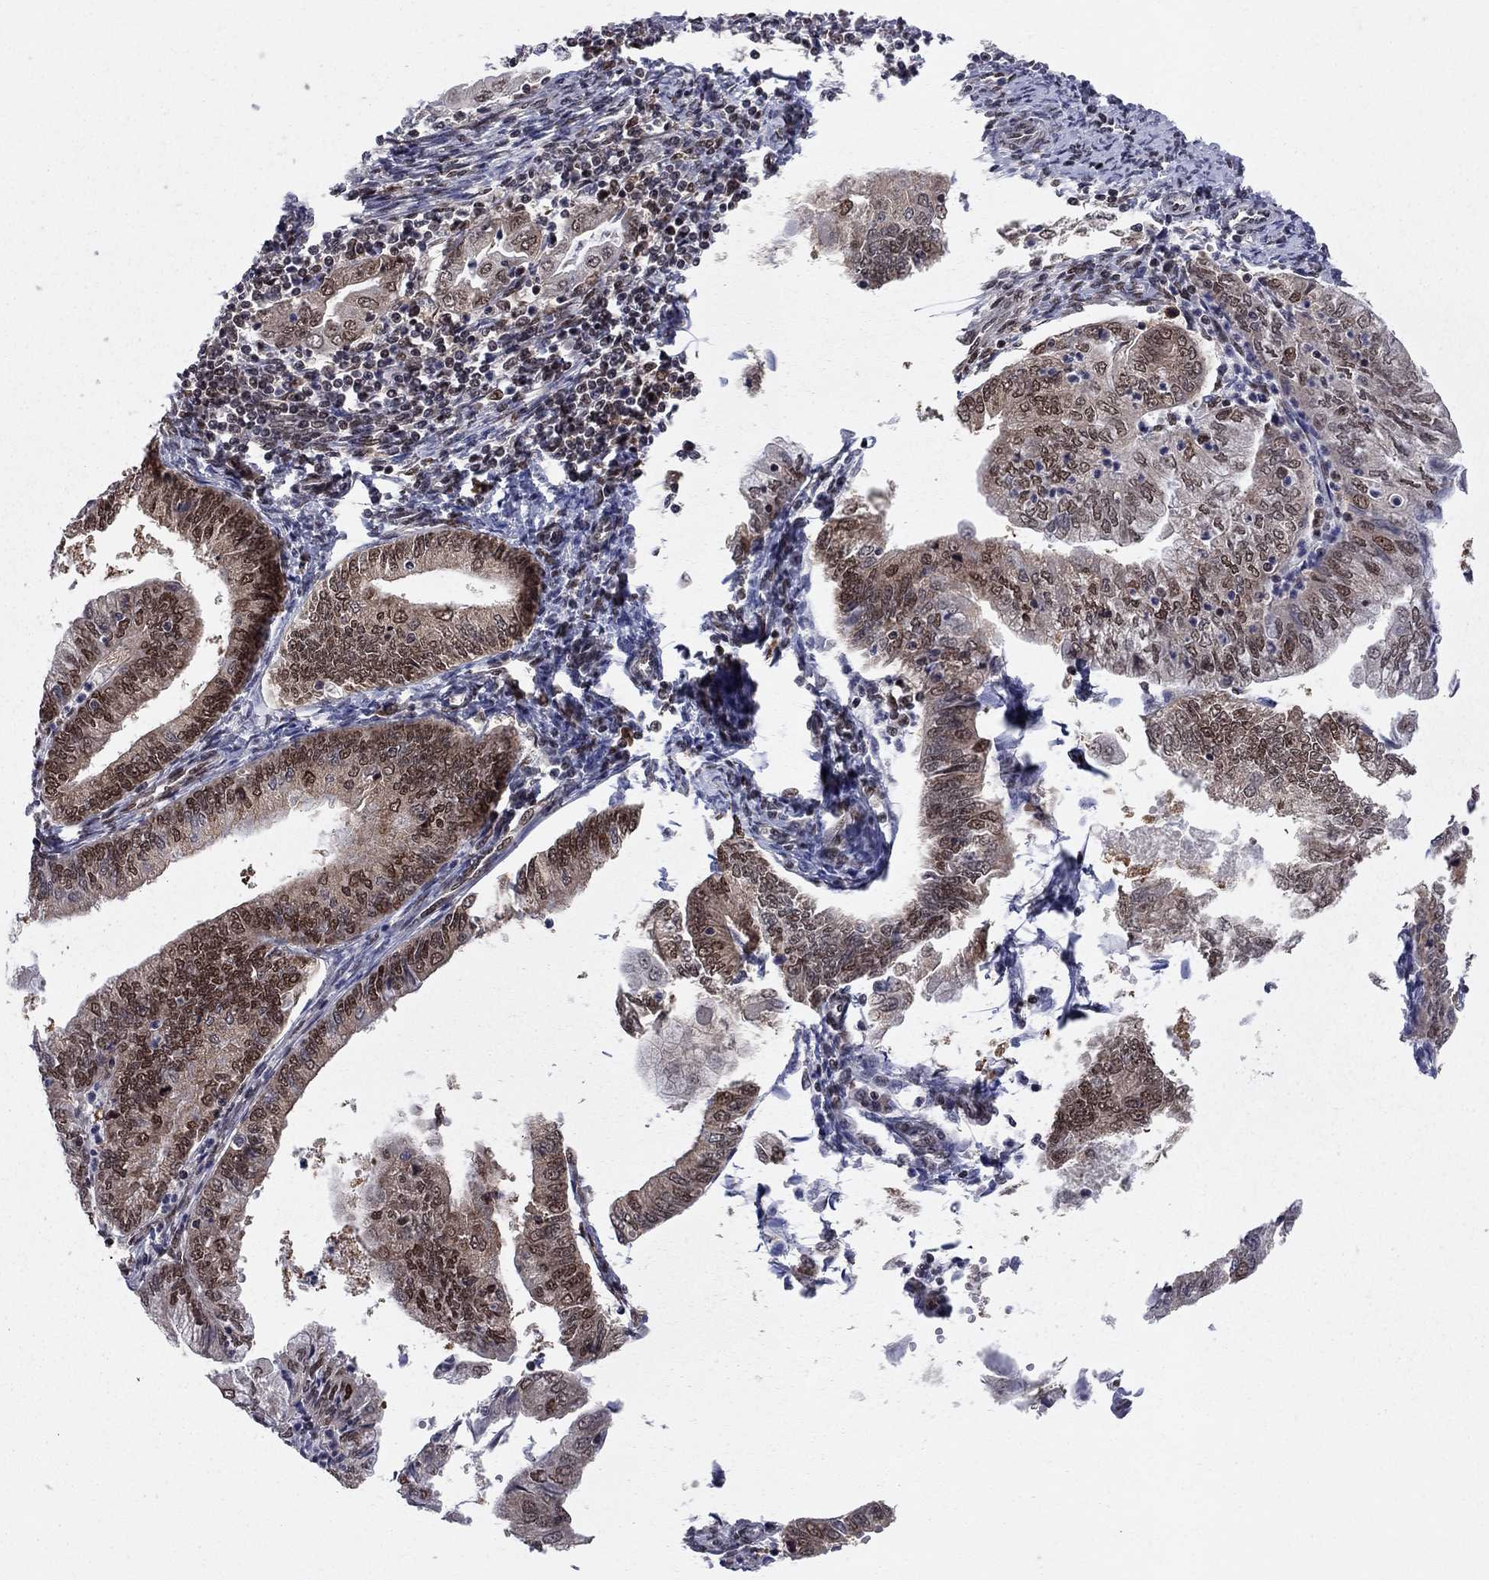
{"staining": {"intensity": "strong", "quantity": "25%-75%", "location": "nuclear"}, "tissue": "endometrial cancer", "cell_type": "Tumor cells", "image_type": "cancer", "snomed": [{"axis": "morphology", "description": "Adenocarcinoma, NOS"}, {"axis": "topography", "description": "Endometrium"}], "caption": "Endometrial adenocarcinoma stained with immunohistochemistry demonstrates strong nuclear positivity in about 25%-75% of tumor cells. (DAB = brown stain, brightfield microscopy at high magnification).", "gene": "SAP30L", "patient": {"sex": "female", "age": 55}}